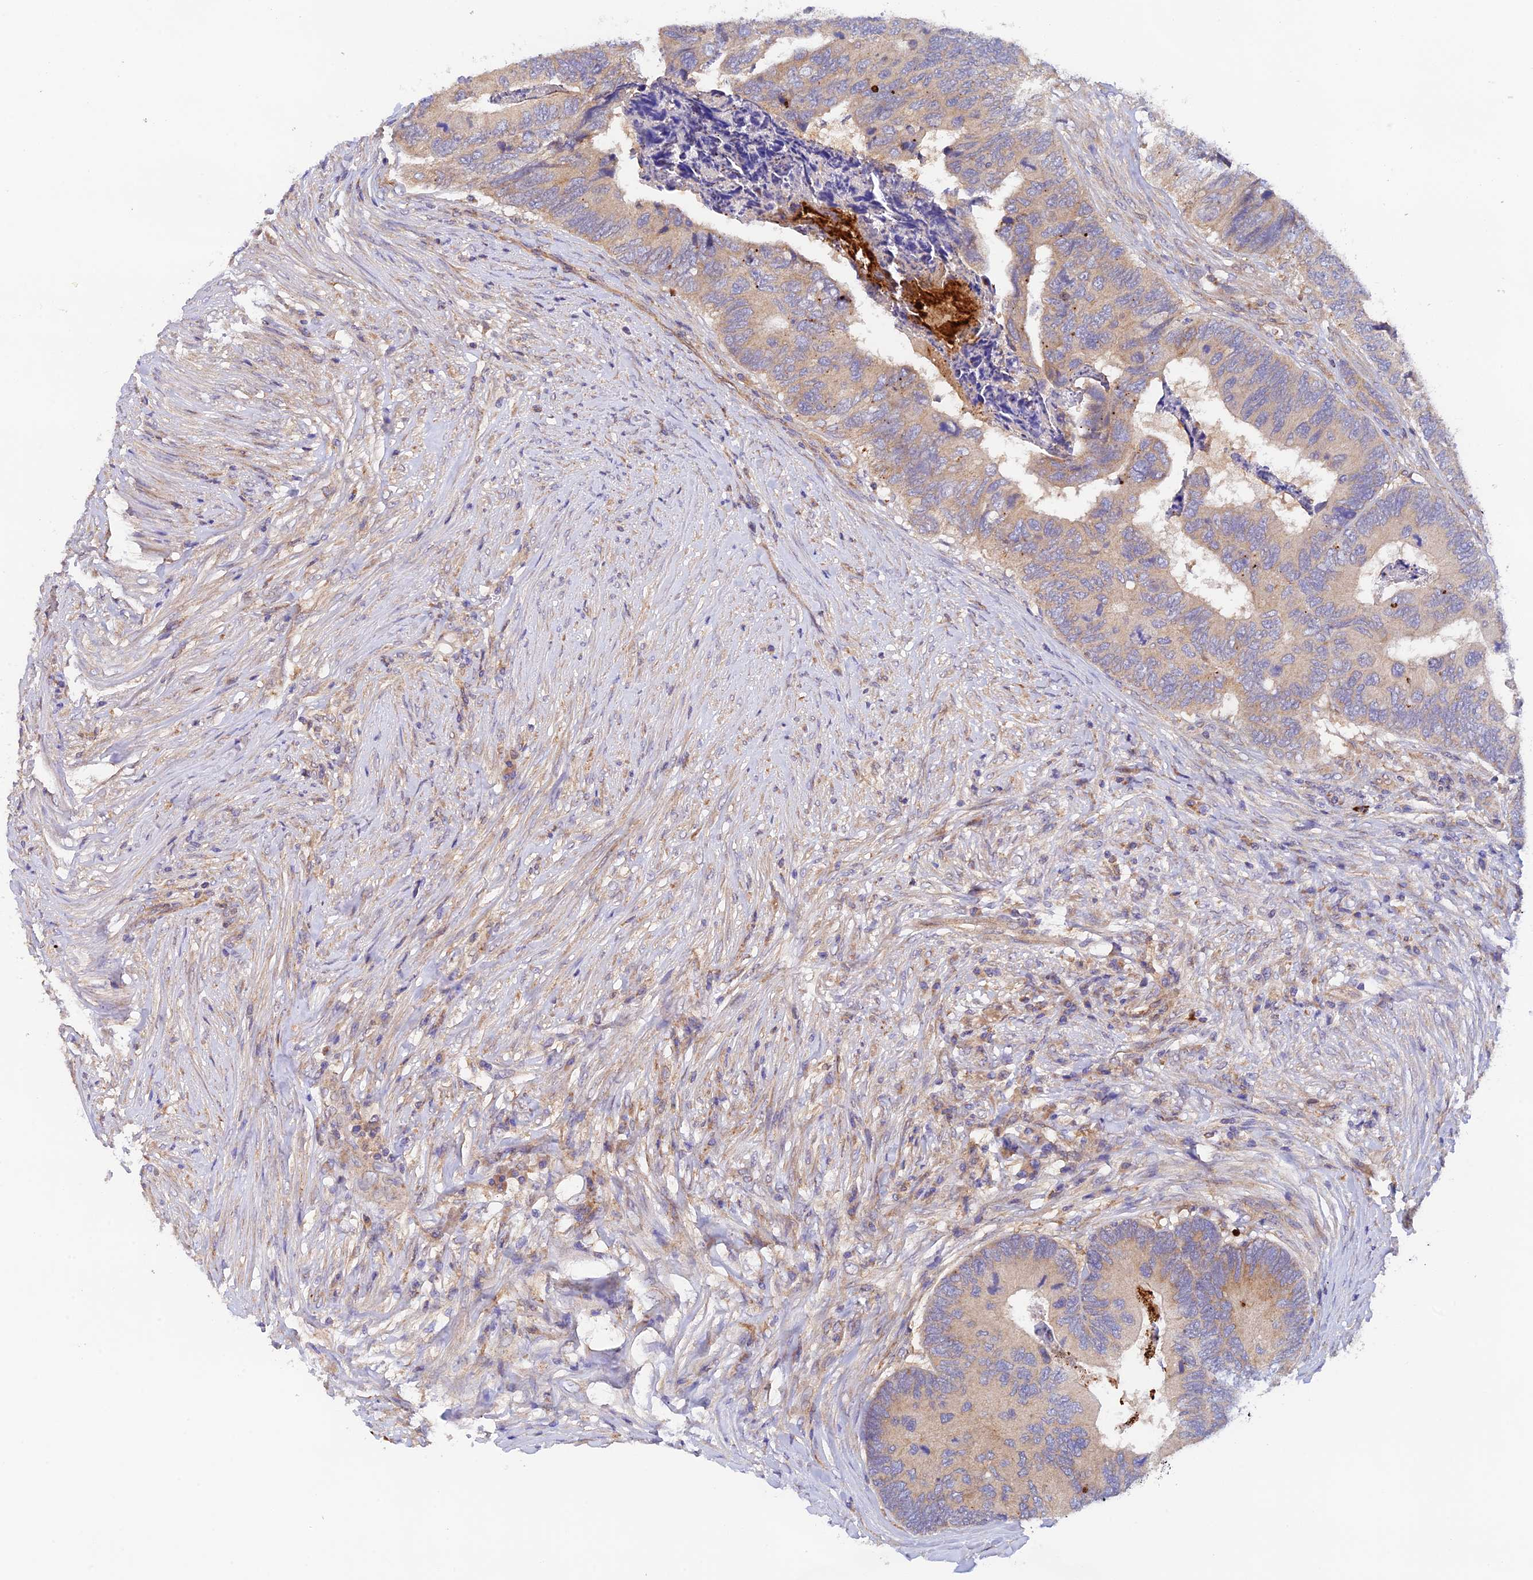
{"staining": {"intensity": "weak", "quantity": ">75%", "location": "cytoplasmic/membranous"}, "tissue": "colorectal cancer", "cell_type": "Tumor cells", "image_type": "cancer", "snomed": [{"axis": "morphology", "description": "Adenocarcinoma, NOS"}, {"axis": "topography", "description": "Colon"}], "caption": "Colorectal cancer (adenocarcinoma) tissue shows weak cytoplasmic/membranous expression in approximately >75% of tumor cells, visualized by immunohistochemistry.", "gene": "RANBP6", "patient": {"sex": "female", "age": 67}}